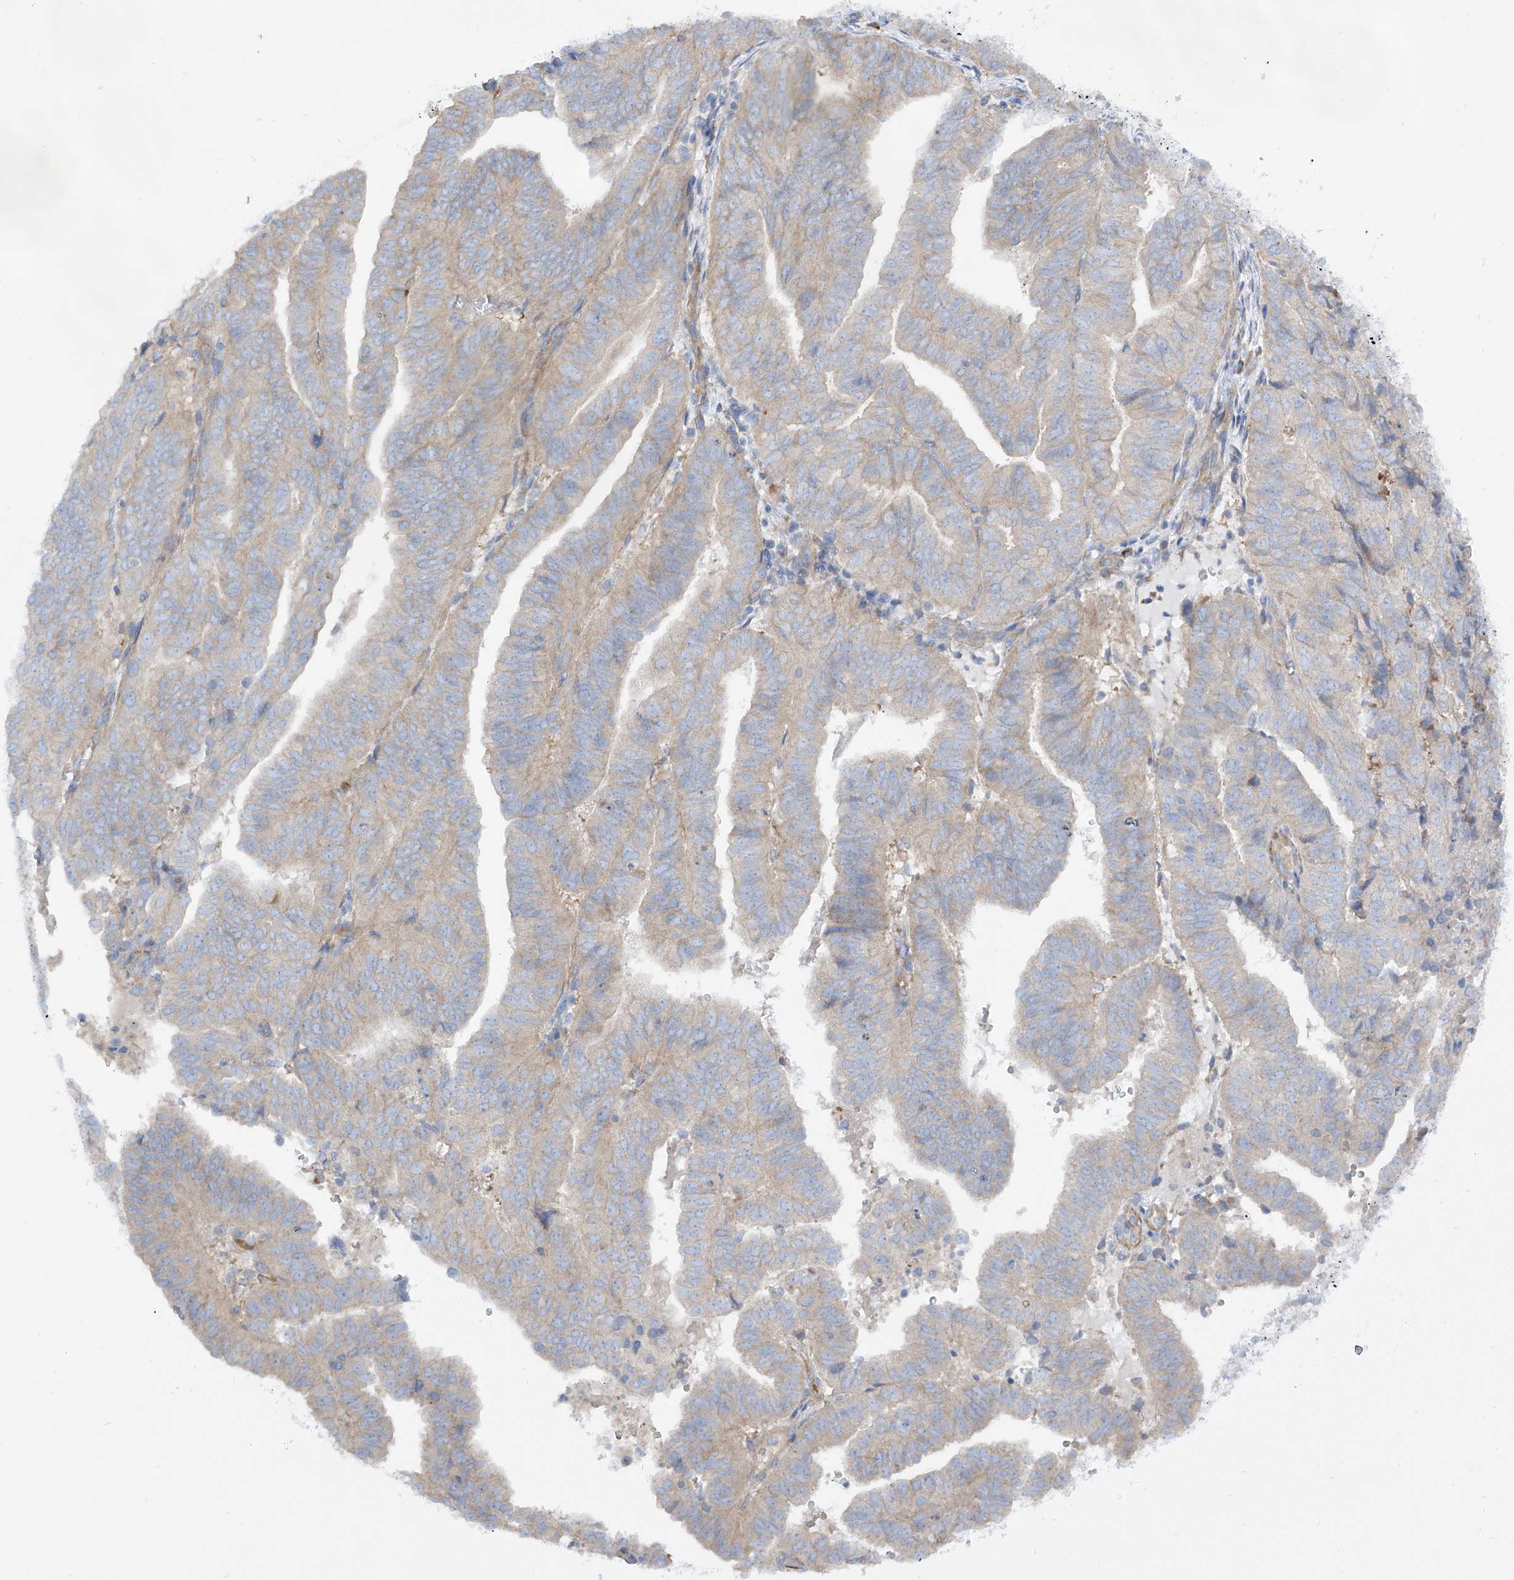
{"staining": {"intensity": "weak", "quantity": ">75%", "location": "cytoplasmic/membranous"}, "tissue": "endometrial cancer", "cell_type": "Tumor cells", "image_type": "cancer", "snomed": [{"axis": "morphology", "description": "Adenocarcinoma, NOS"}, {"axis": "topography", "description": "Uterus"}], "caption": "Immunohistochemical staining of human endometrial cancer (adenocarcinoma) reveals low levels of weak cytoplasmic/membranous protein staining in about >75% of tumor cells.", "gene": "LCA5", "patient": {"sex": "female", "age": 77}}